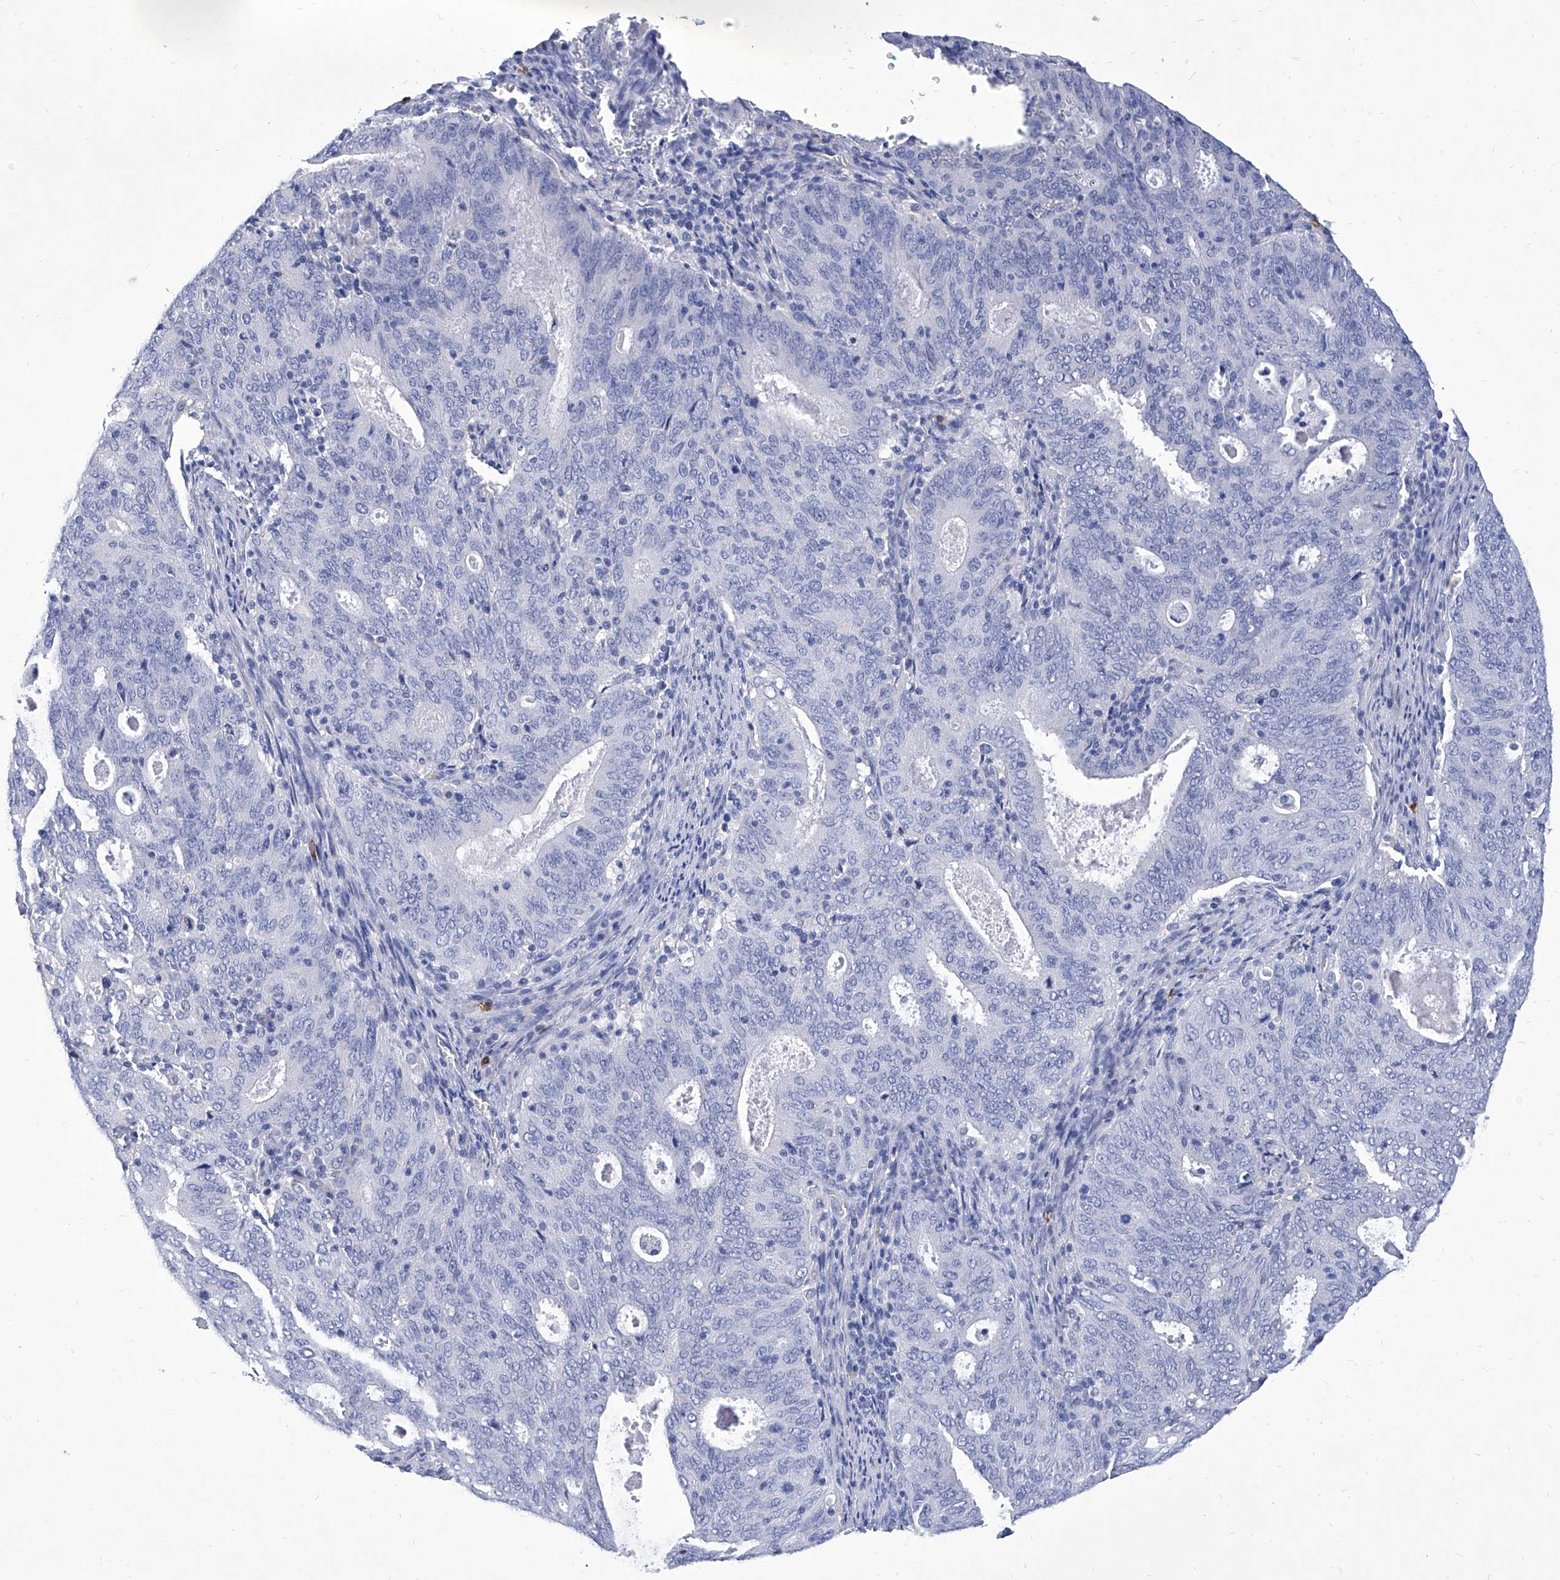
{"staining": {"intensity": "negative", "quantity": "none", "location": "none"}, "tissue": "cervical cancer", "cell_type": "Tumor cells", "image_type": "cancer", "snomed": [{"axis": "morphology", "description": "Adenocarcinoma, NOS"}, {"axis": "topography", "description": "Cervix"}], "caption": "This image is of cervical cancer (adenocarcinoma) stained with IHC to label a protein in brown with the nuclei are counter-stained blue. There is no positivity in tumor cells.", "gene": "IFNL2", "patient": {"sex": "female", "age": 44}}